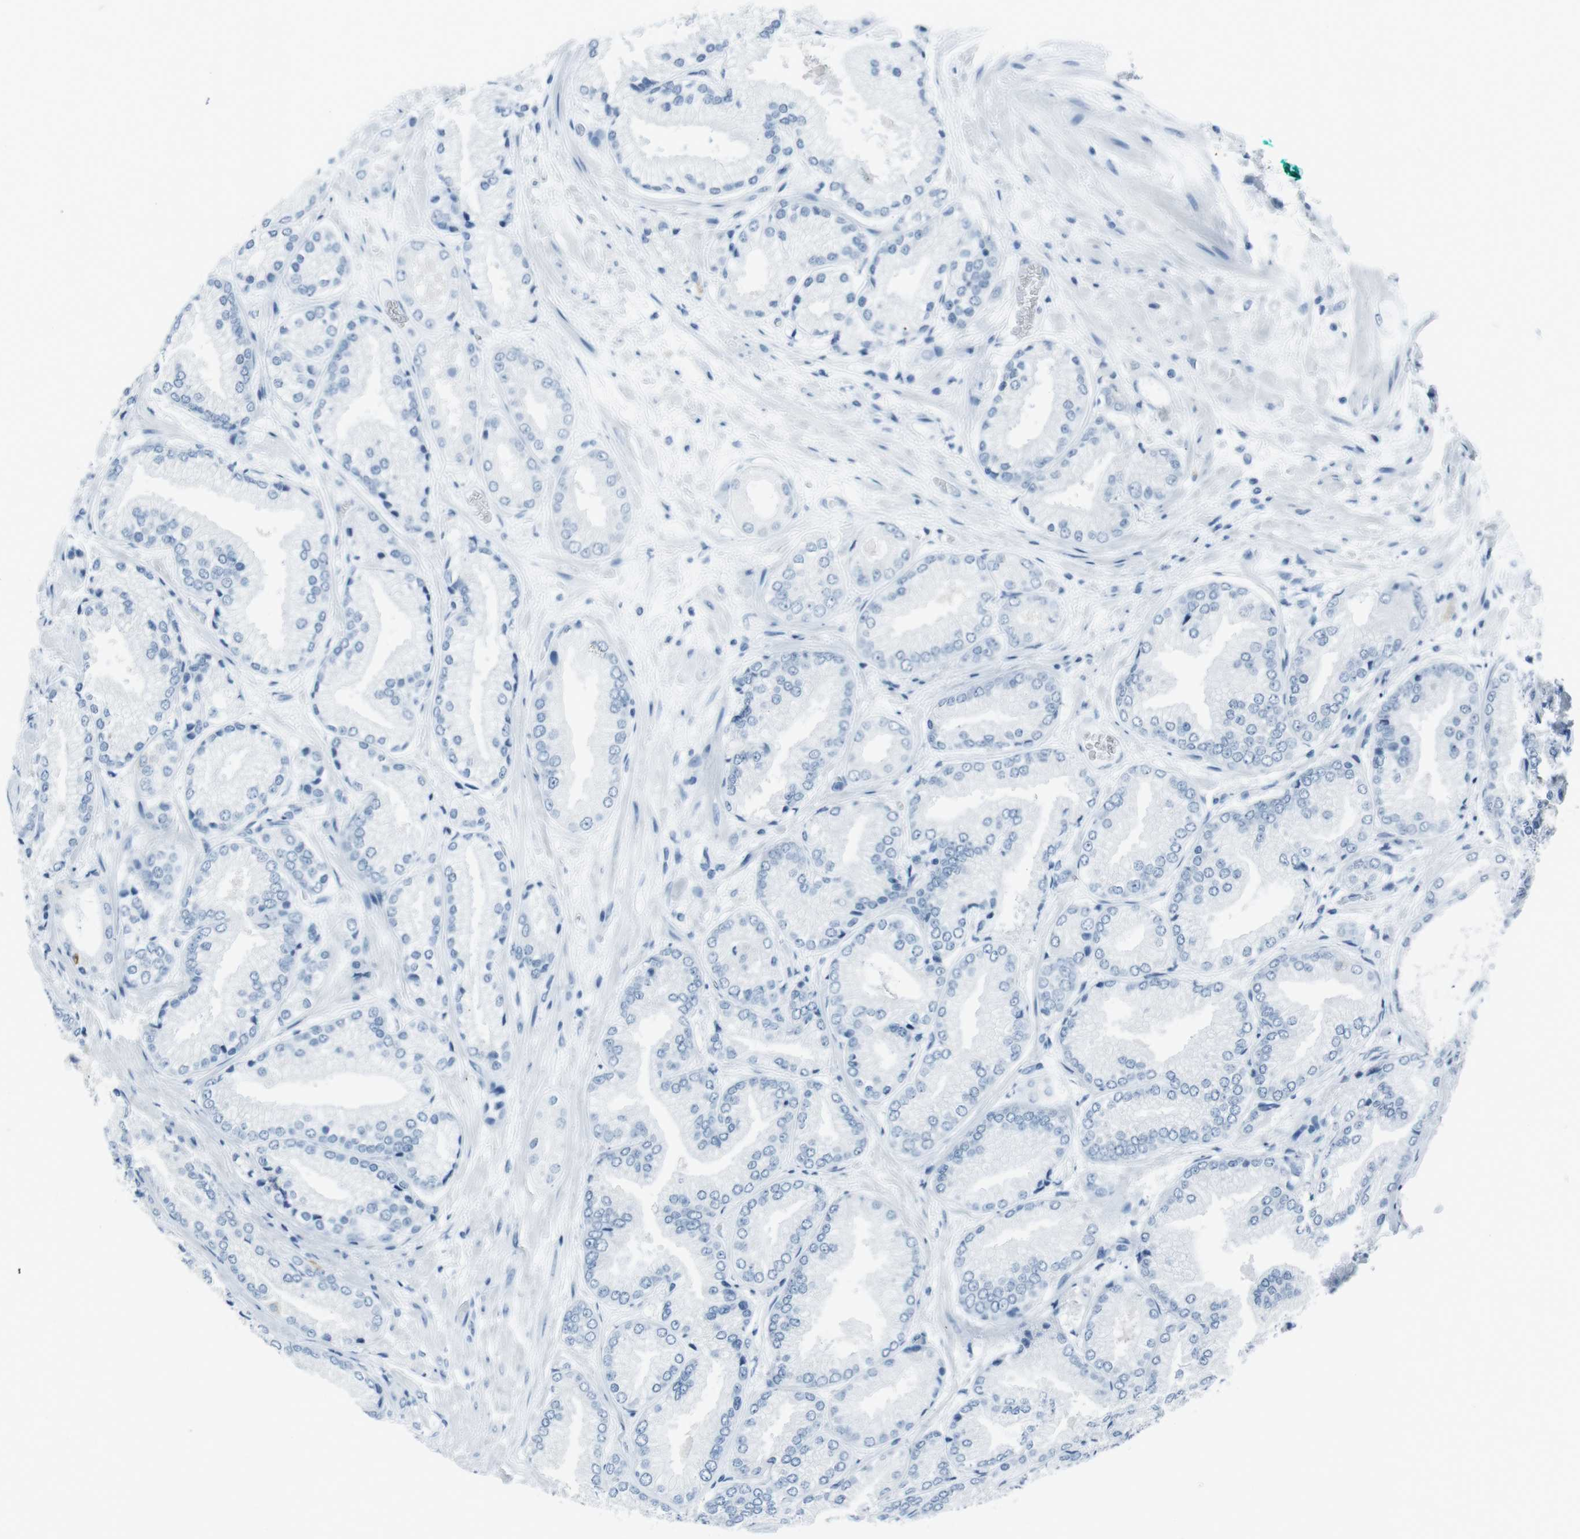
{"staining": {"intensity": "negative", "quantity": "none", "location": "none"}, "tissue": "prostate cancer", "cell_type": "Tumor cells", "image_type": "cancer", "snomed": [{"axis": "morphology", "description": "Adenocarcinoma, High grade"}, {"axis": "topography", "description": "Prostate"}], "caption": "DAB immunohistochemical staining of human prostate cancer (adenocarcinoma (high-grade)) exhibits no significant staining in tumor cells.", "gene": "TMEM207", "patient": {"sex": "male", "age": 59}}